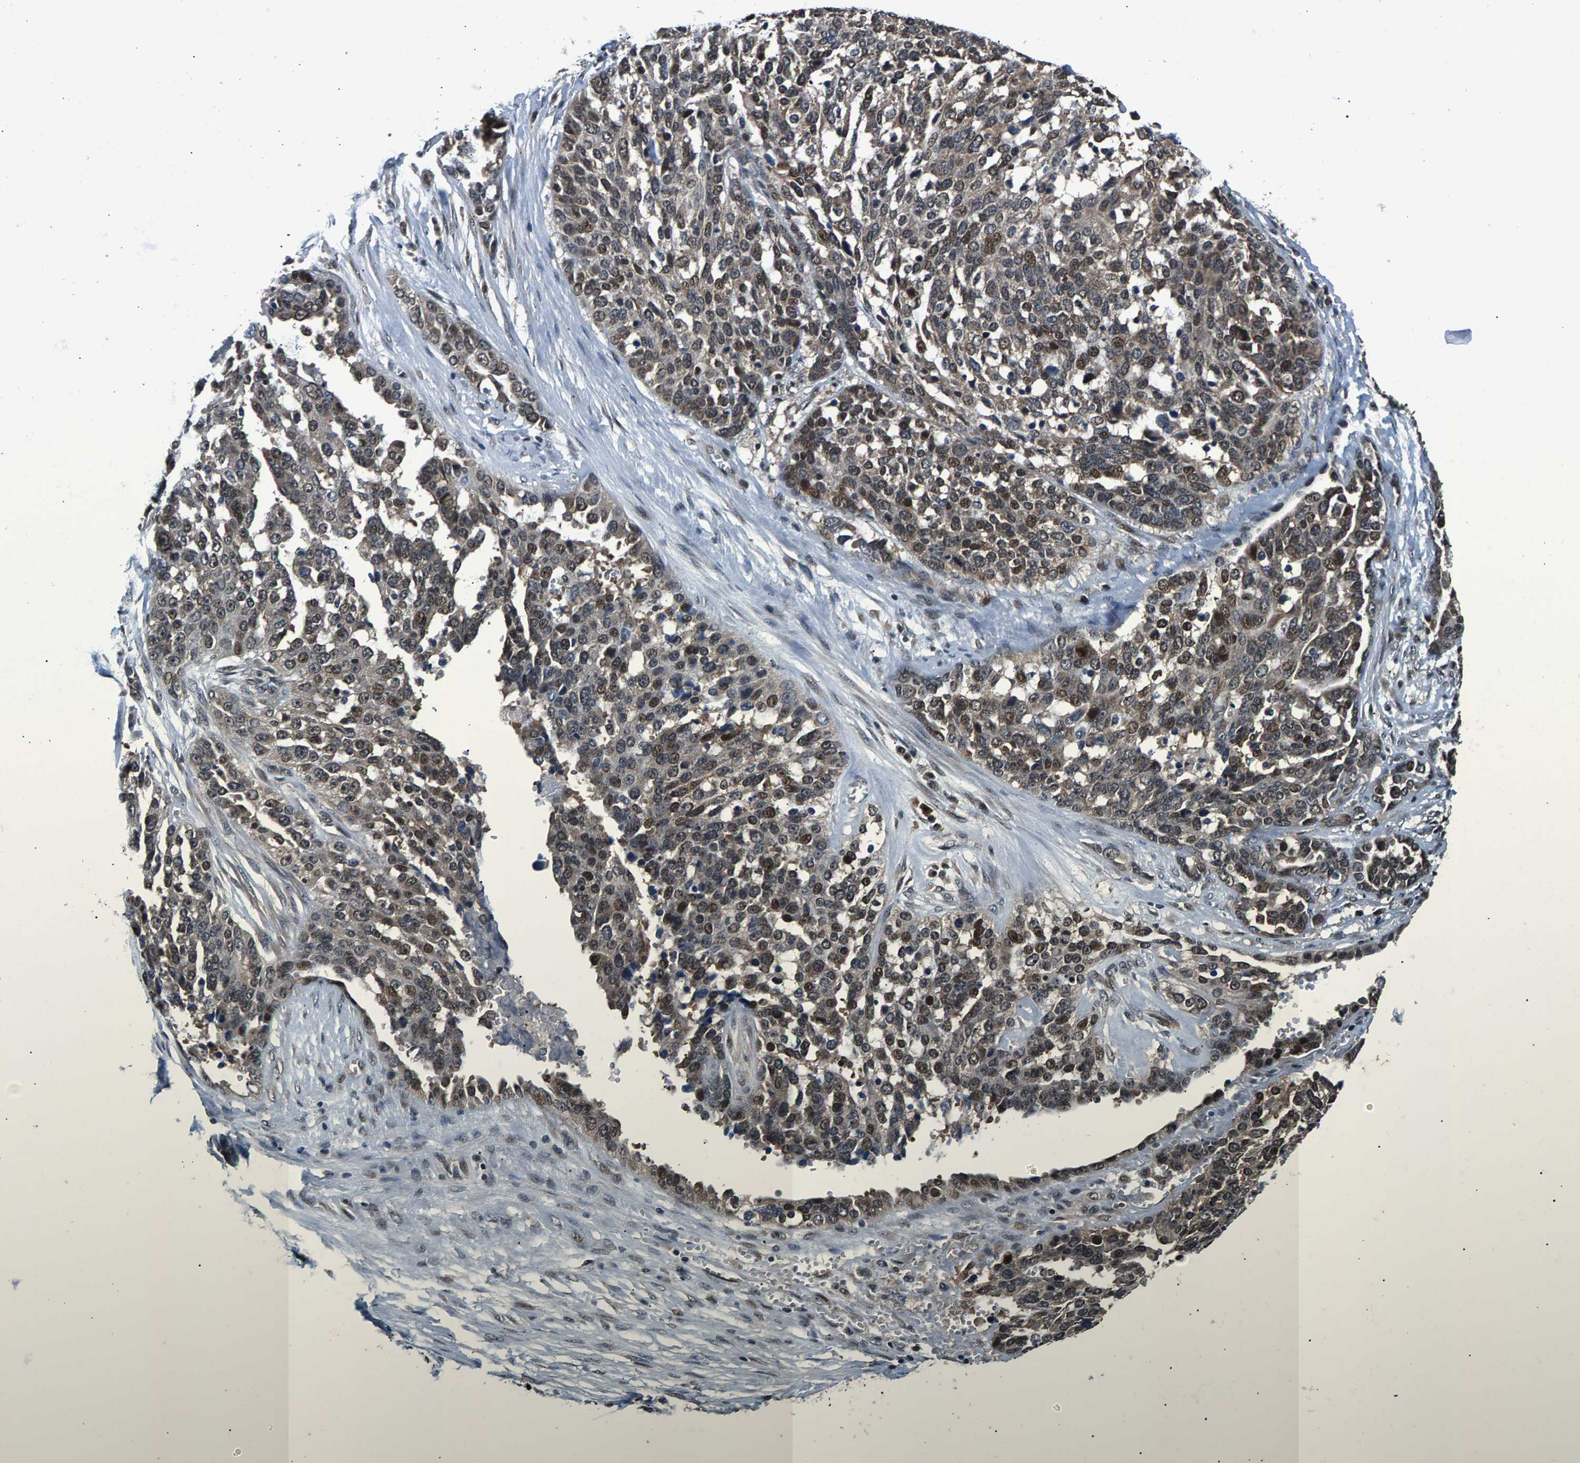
{"staining": {"intensity": "moderate", "quantity": ">75%", "location": "cytoplasmic/membranous,nuclear"}, "tissue": "ovarian cancer", "cell_type": "Tumor cells", "image_type": "cancer", "snomed": [{"axis": "morphology", "description": "Cystadenocarcinoma, serous, NOS"}, {"axis": "topography", "description": "Ovary"}], "caption": "This image reveals ovarian cancer stained with immunohistochemistry to label a protein in brown. The cytoplasmic/membranous and nuclear of tumor cells show moderate positivity for the protein. Nuclei are counter-stained blue.", "gene": "RBM33", "patient": {"sex": "female", "age": 44}}